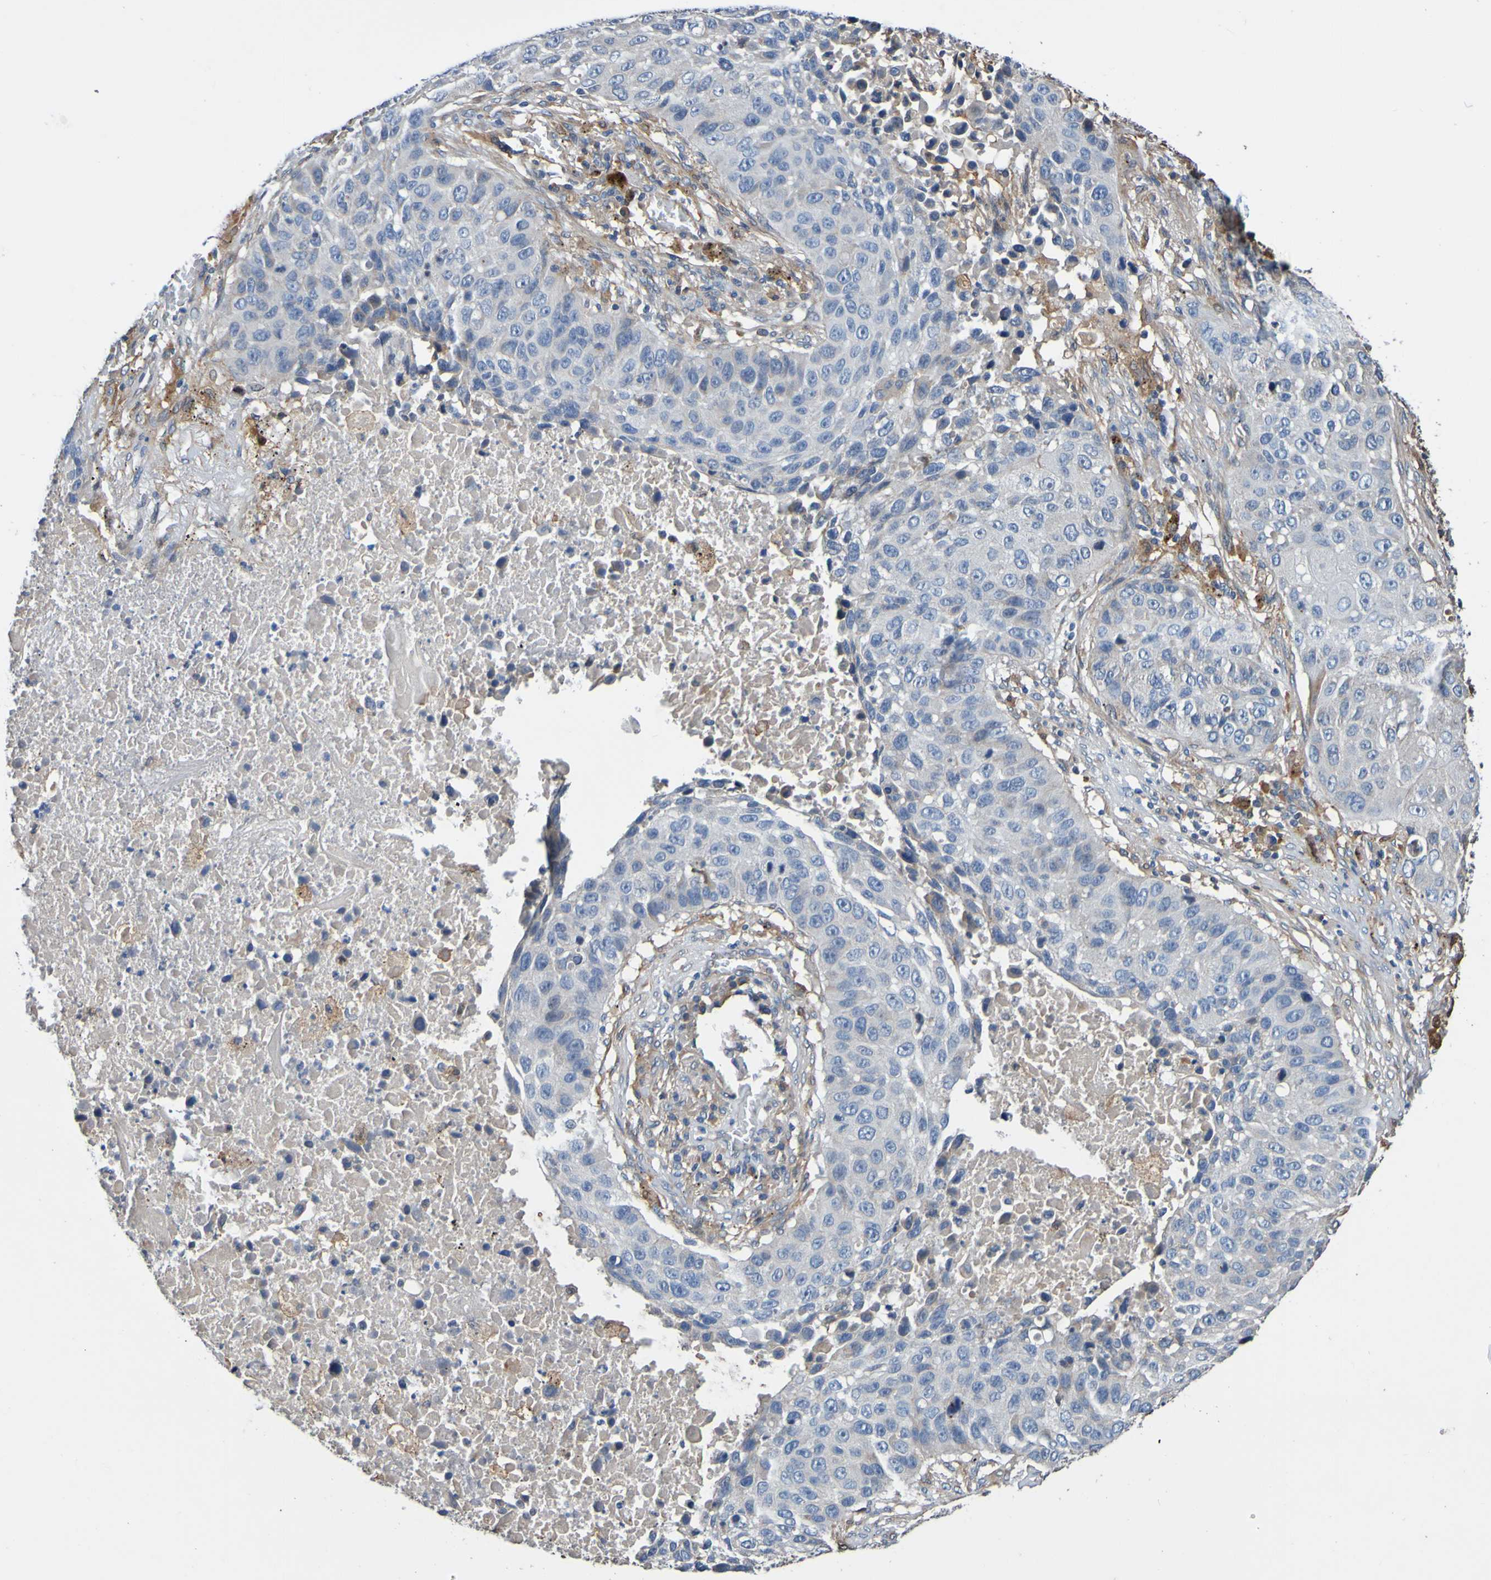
{"staining": {"intensity": "weak", "quantity": ">75%", "location": "cytoplasmic/membranous"}, "tissue": "lung cancer", "cell_type": "Tumor cells", "image_type": "cancer", "snomed": [{"axis": "morphology", "description": "Squamous cell carcinoma, NOS"}, {"axis": "topography", "description": "Lung"}], "caption": "About >75% of tumor cells in human lung cancer display weak cytoplasmic/membranous protein staining as visualized by brown immunohistochemical staining.", "gene": "METAP2", "patient": {"sex": "male", "age": 57}}